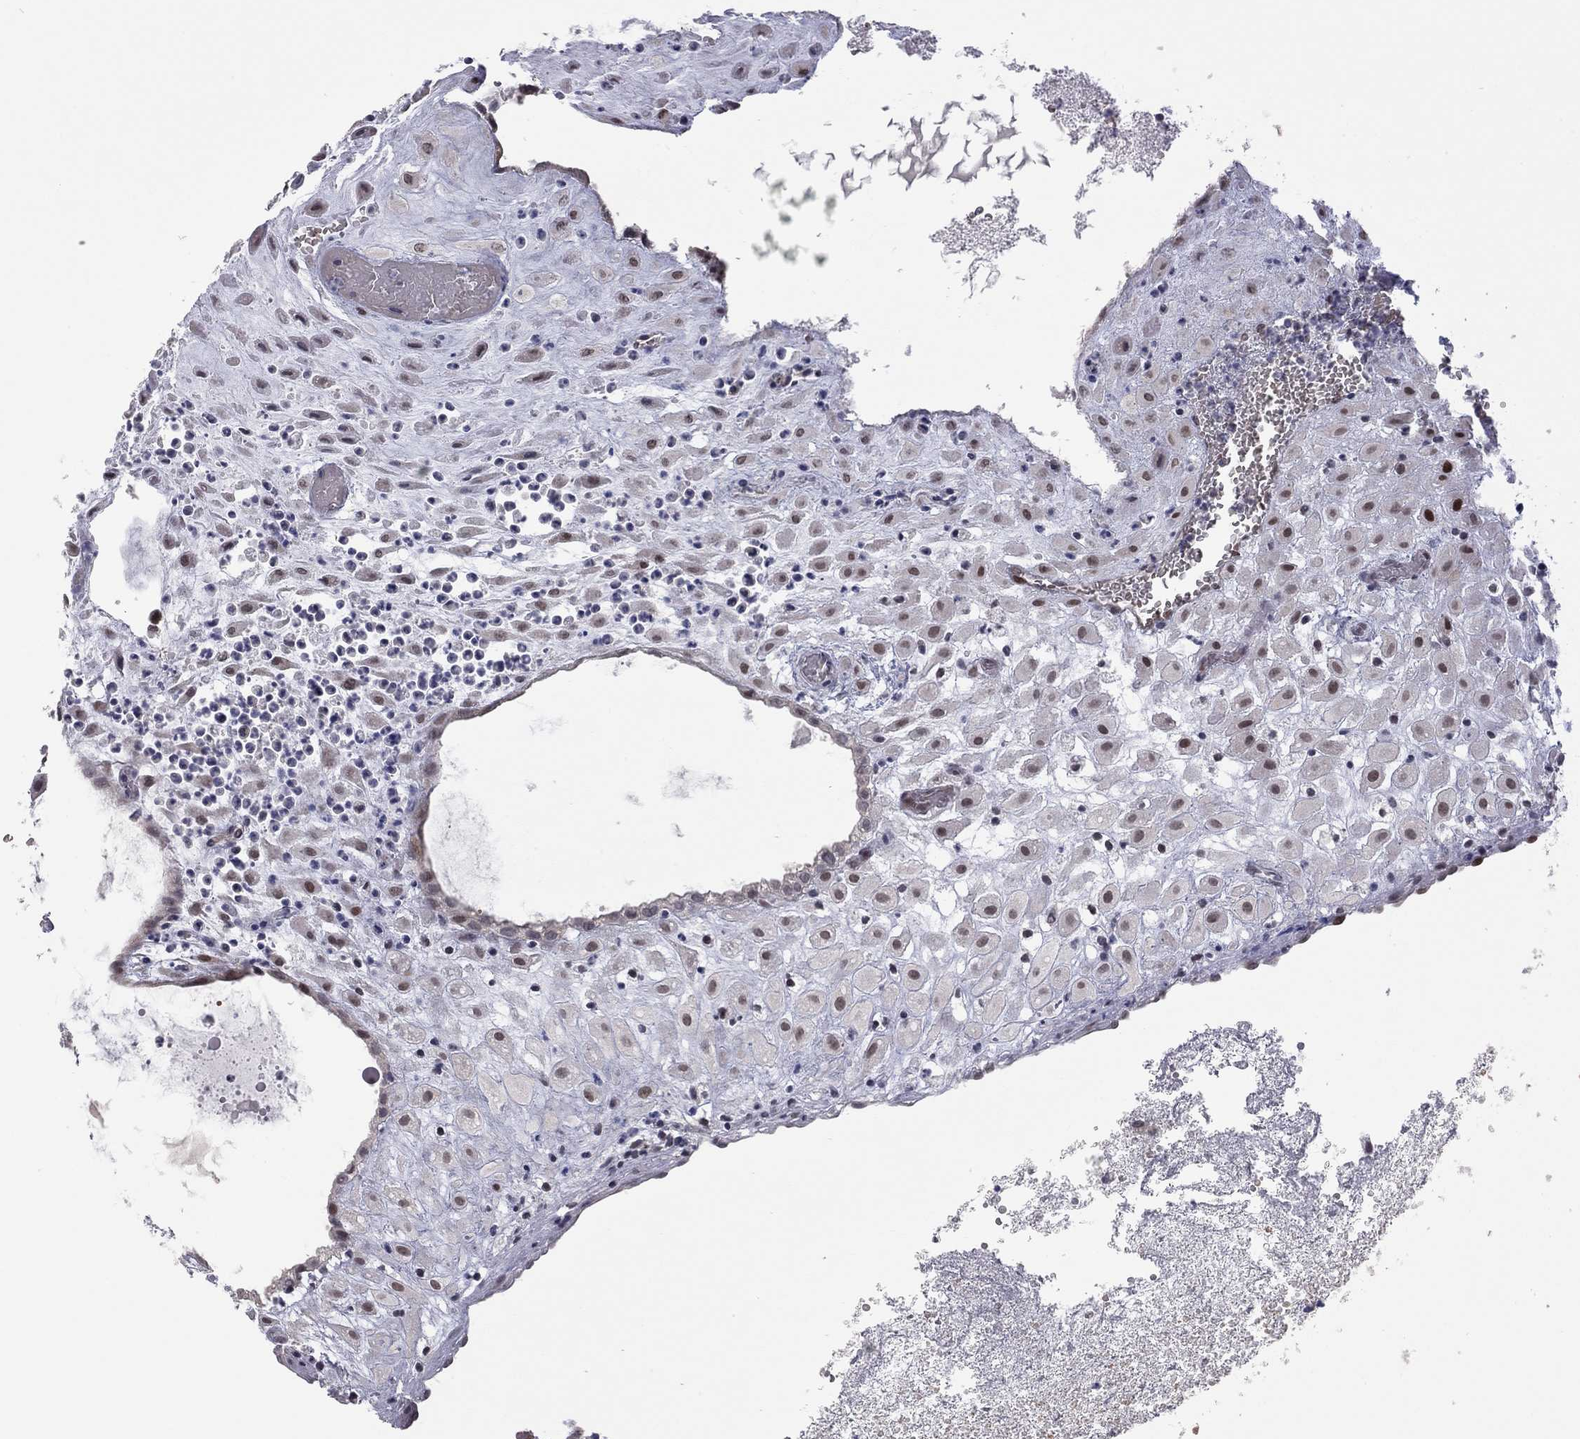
{"staining": {"intensity": "moderate", "quantity": "<25%", "location": "nuclear"}, "tissue": "placenta", "cell_type": "Decidual cells", "image_type": "normal", "snomed": [{"axis": "morphology", "description": "Normal tissue, NOS"}, {"axis": "topography", "description": "Placenta"}], "caption": "A high-resolution photomicrograph shows immunohistochemistry (IHC) staining of normal placenta, which demonstrates moderate nuclear staining in approximately <25% of decidual cells.", "gene": "MC3R", "patient": {"sex": "female", "age": 24}}